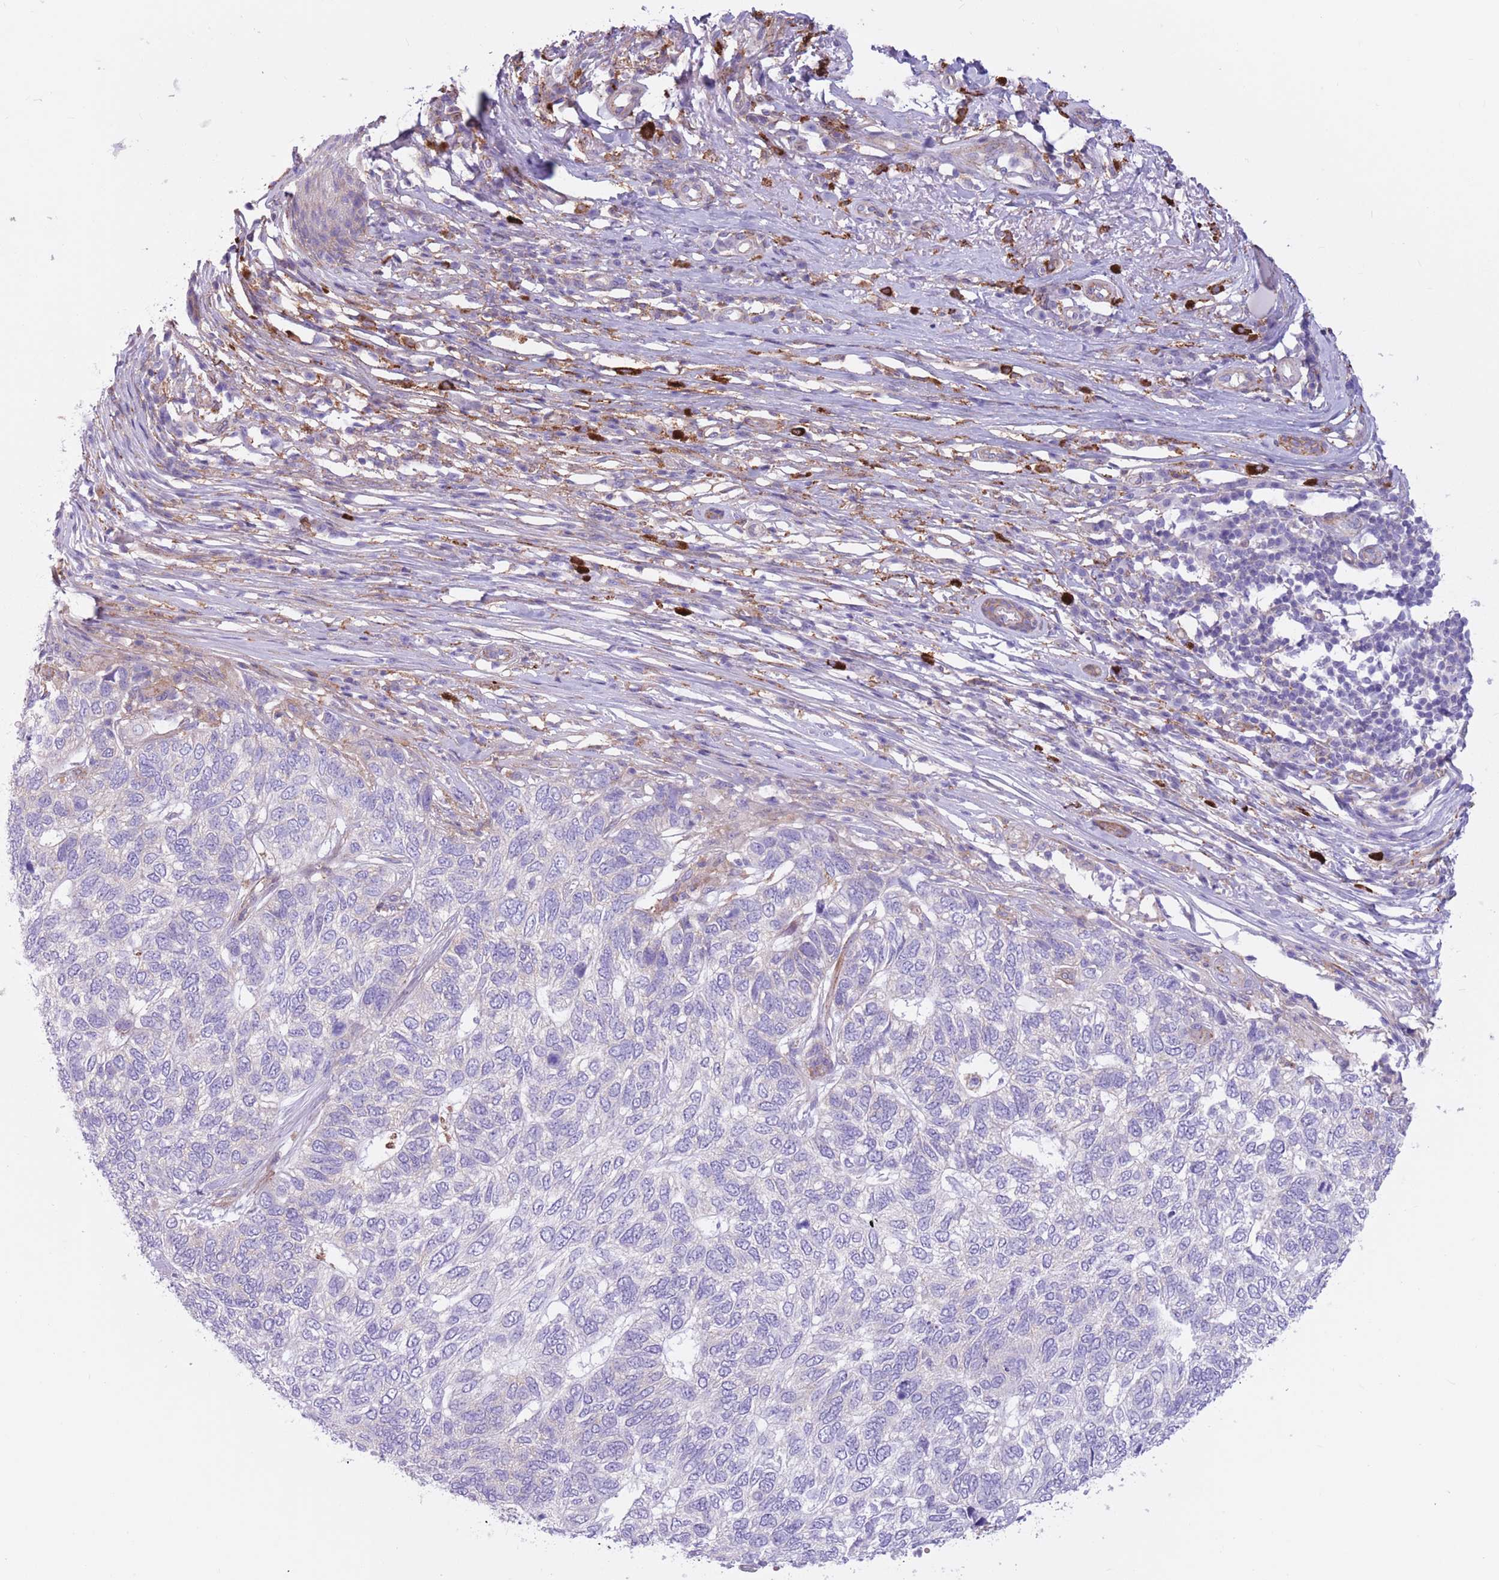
{"staining": {"intensity": "negative", "quantity": "none", "location": "none"}, "tissue": "skin cancer", "cell_type": "Tumor cells", "image_type": "cancer", "snomed": [{"axis": "morphology", "description": "Basal cell carcinoma"}, {"axis": "topography", "description": "Skin"}], "caption": "High power microscopy photomicrograph of an immunohistochemistry (IHC) image of skin cancer (basal cell carcinoma), revealing no significant positivity in tumor cells.", "gene": "SNX6", "patient": {"sex": "female", "age": 65}}